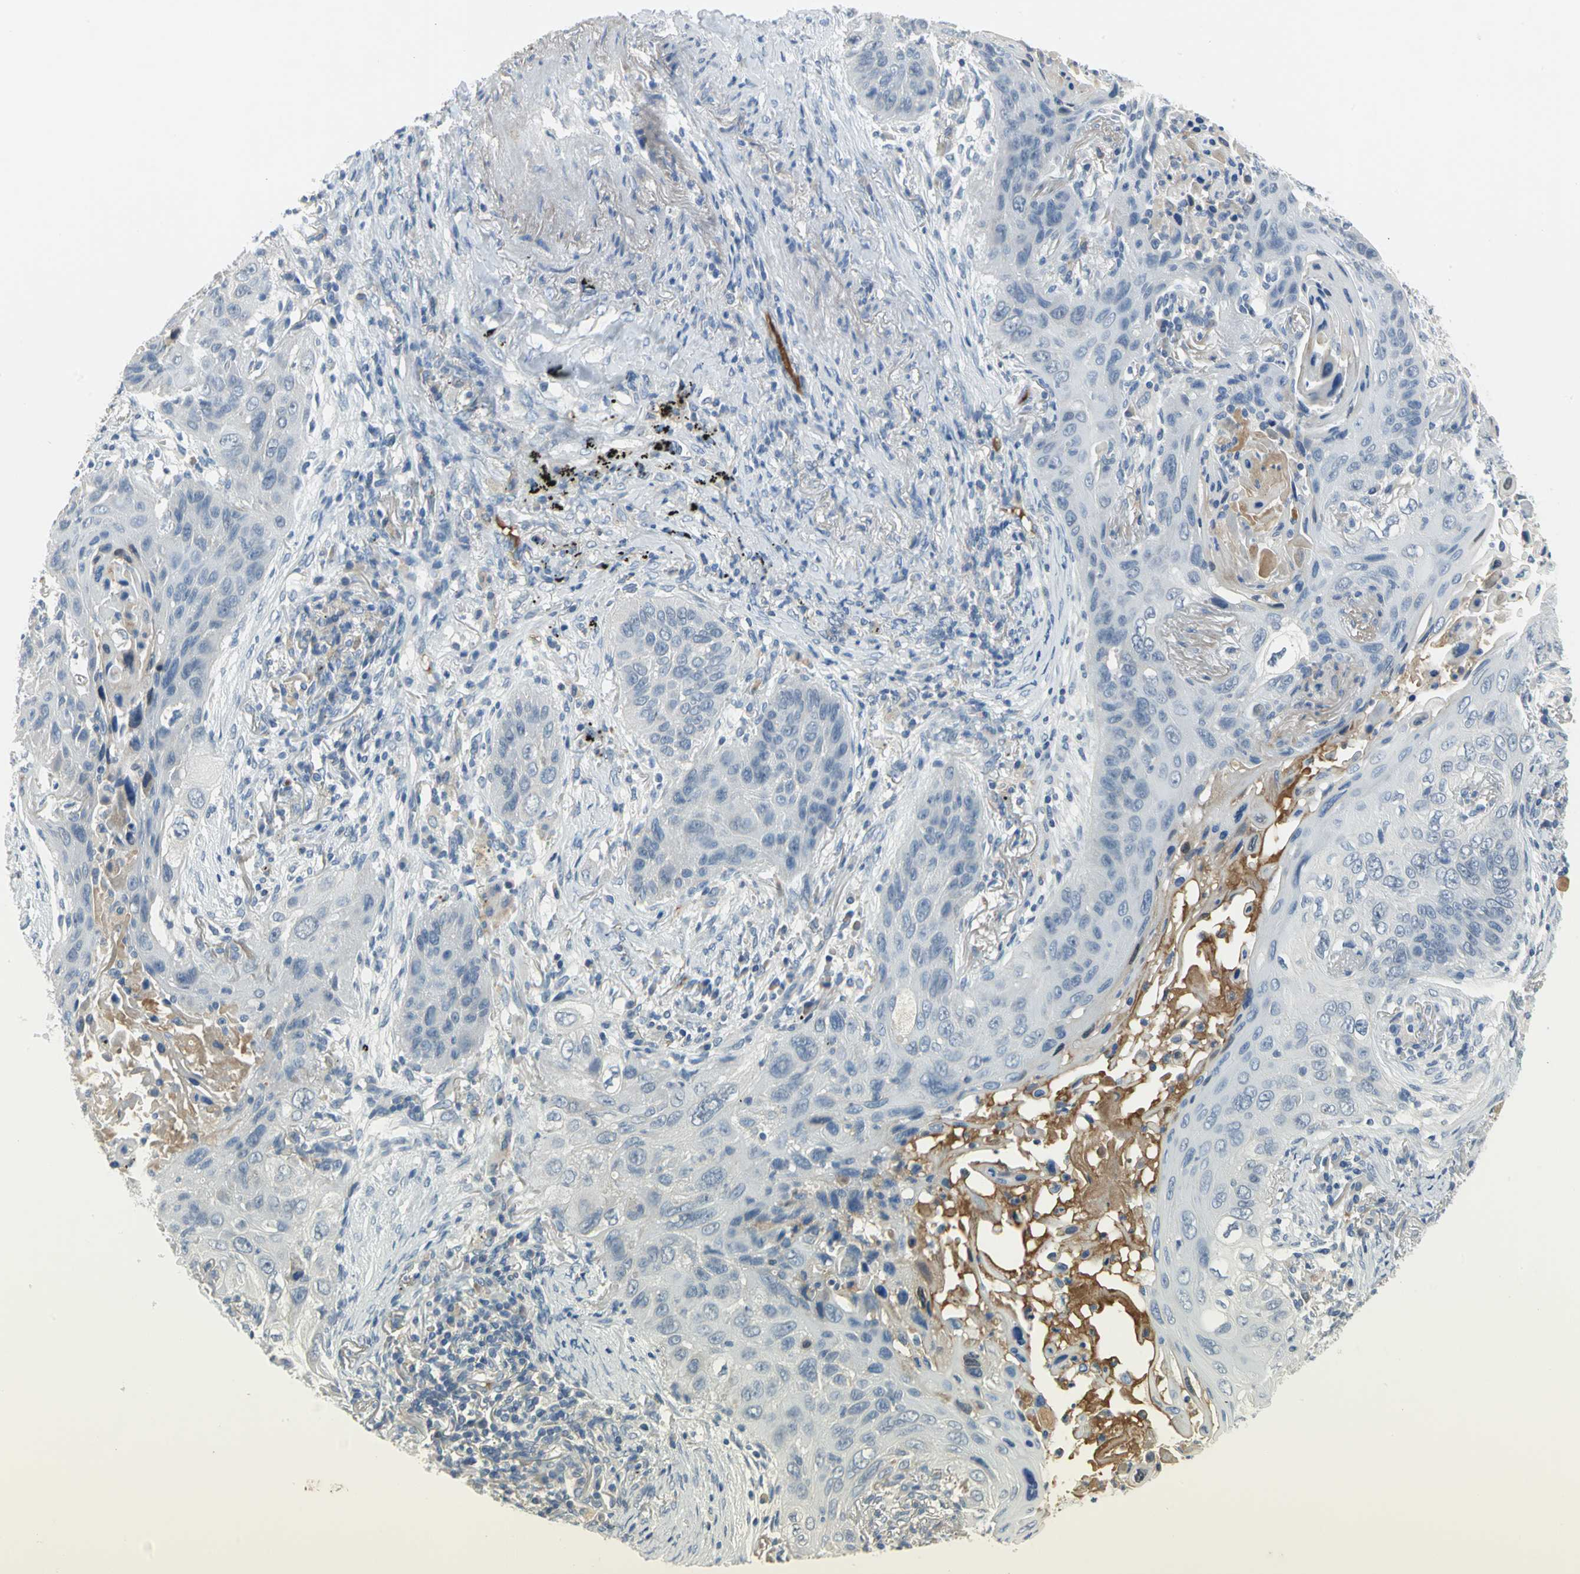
{"staining": {"intensity": "negative", "quantity": "none", "location": "none"}, "tissue": "lung cancer", "cell_type": "Tumor cells", "image_type": "cancer", "snomed": [{"axis": "morphology", "description": "Squamous cell carcinoma, NOS"}, {"axis": "topography", "description": "Lung"}], "caption": "Tumor cells show no significant staining in squamous cell carcinoma (lung).", "gene": "ZIC1", "patient": {"sex": "female", "age": 67}}